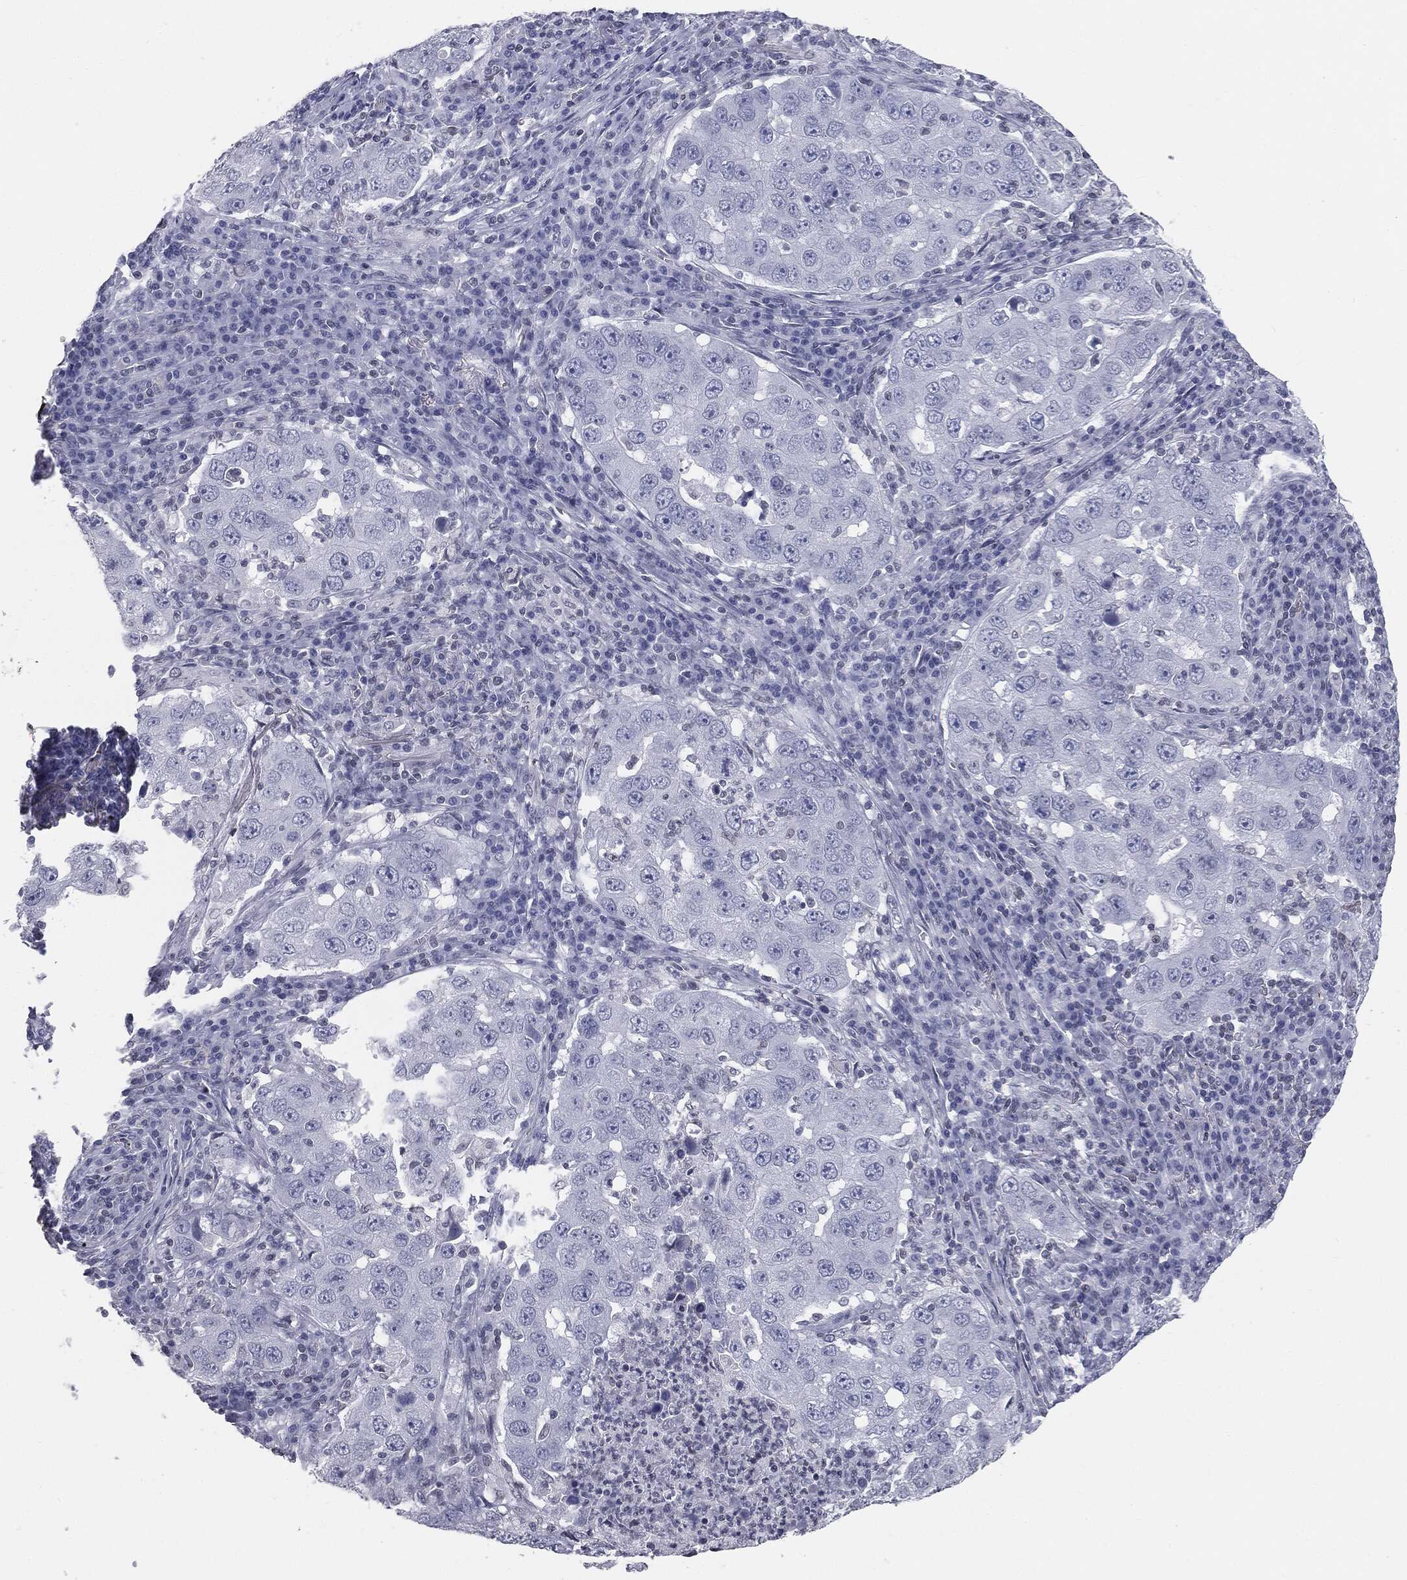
{"staining": {"intensity": "negative", "quantity": "none", "location": "none"}, "tissue": "lung cancer", "cell_type": "Tumor cells", "image_type": "cancer", "snomed": [{"axis": "morphology", "description": "Adenocarcinoma, NOS"}, {"axis": "topography", "description": "Lung"}], "caption": "Human lung adenocarcinoma stained for a protein using immunohistochemistry (IHC) demonstrates no positivity in tumor cells.", "gene": "ALDOB", "patient": {"sex": "male", "age": 73}}